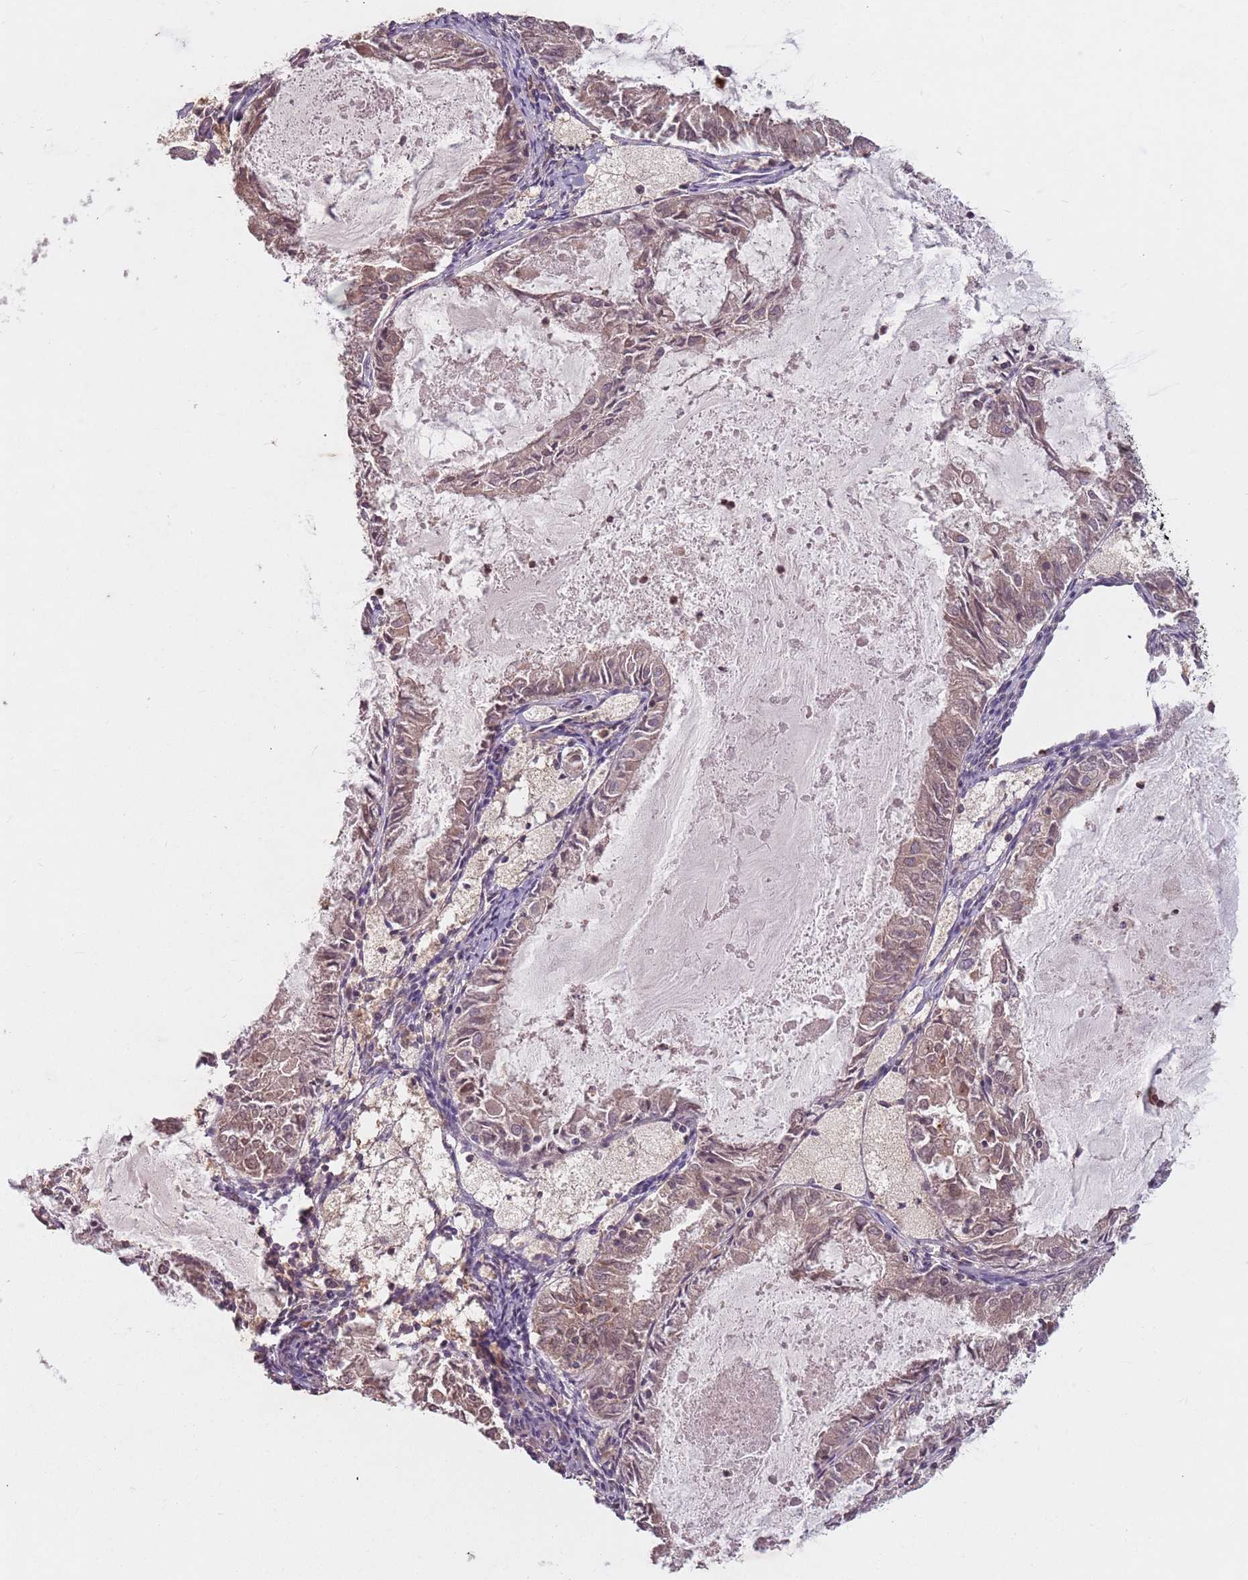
{"staining": {"intensity": "weak", "quantity": "25%-75%", "location": "cytoplasmic/membranous,nuclear"}, "tissue": "endometrial cancer", "cell_type": "Tumor cells", "image_type": "cancer", "snomed": [{"axis": "morphology", "description": "Adenocarcinoma, NOS"}, {"axis": "topography", "description": "Endometrium"}], "caption": "An immunohistochemistry micrograph of neoplastic tissue is shown. Protein staining in brown highlights weak cytoplasmic/membranous and nuclear positivity in endometrial adenocarcinoma within tumor cells.", "gene": "GPR180", "patient": {"sex": "female", "age": 57}}